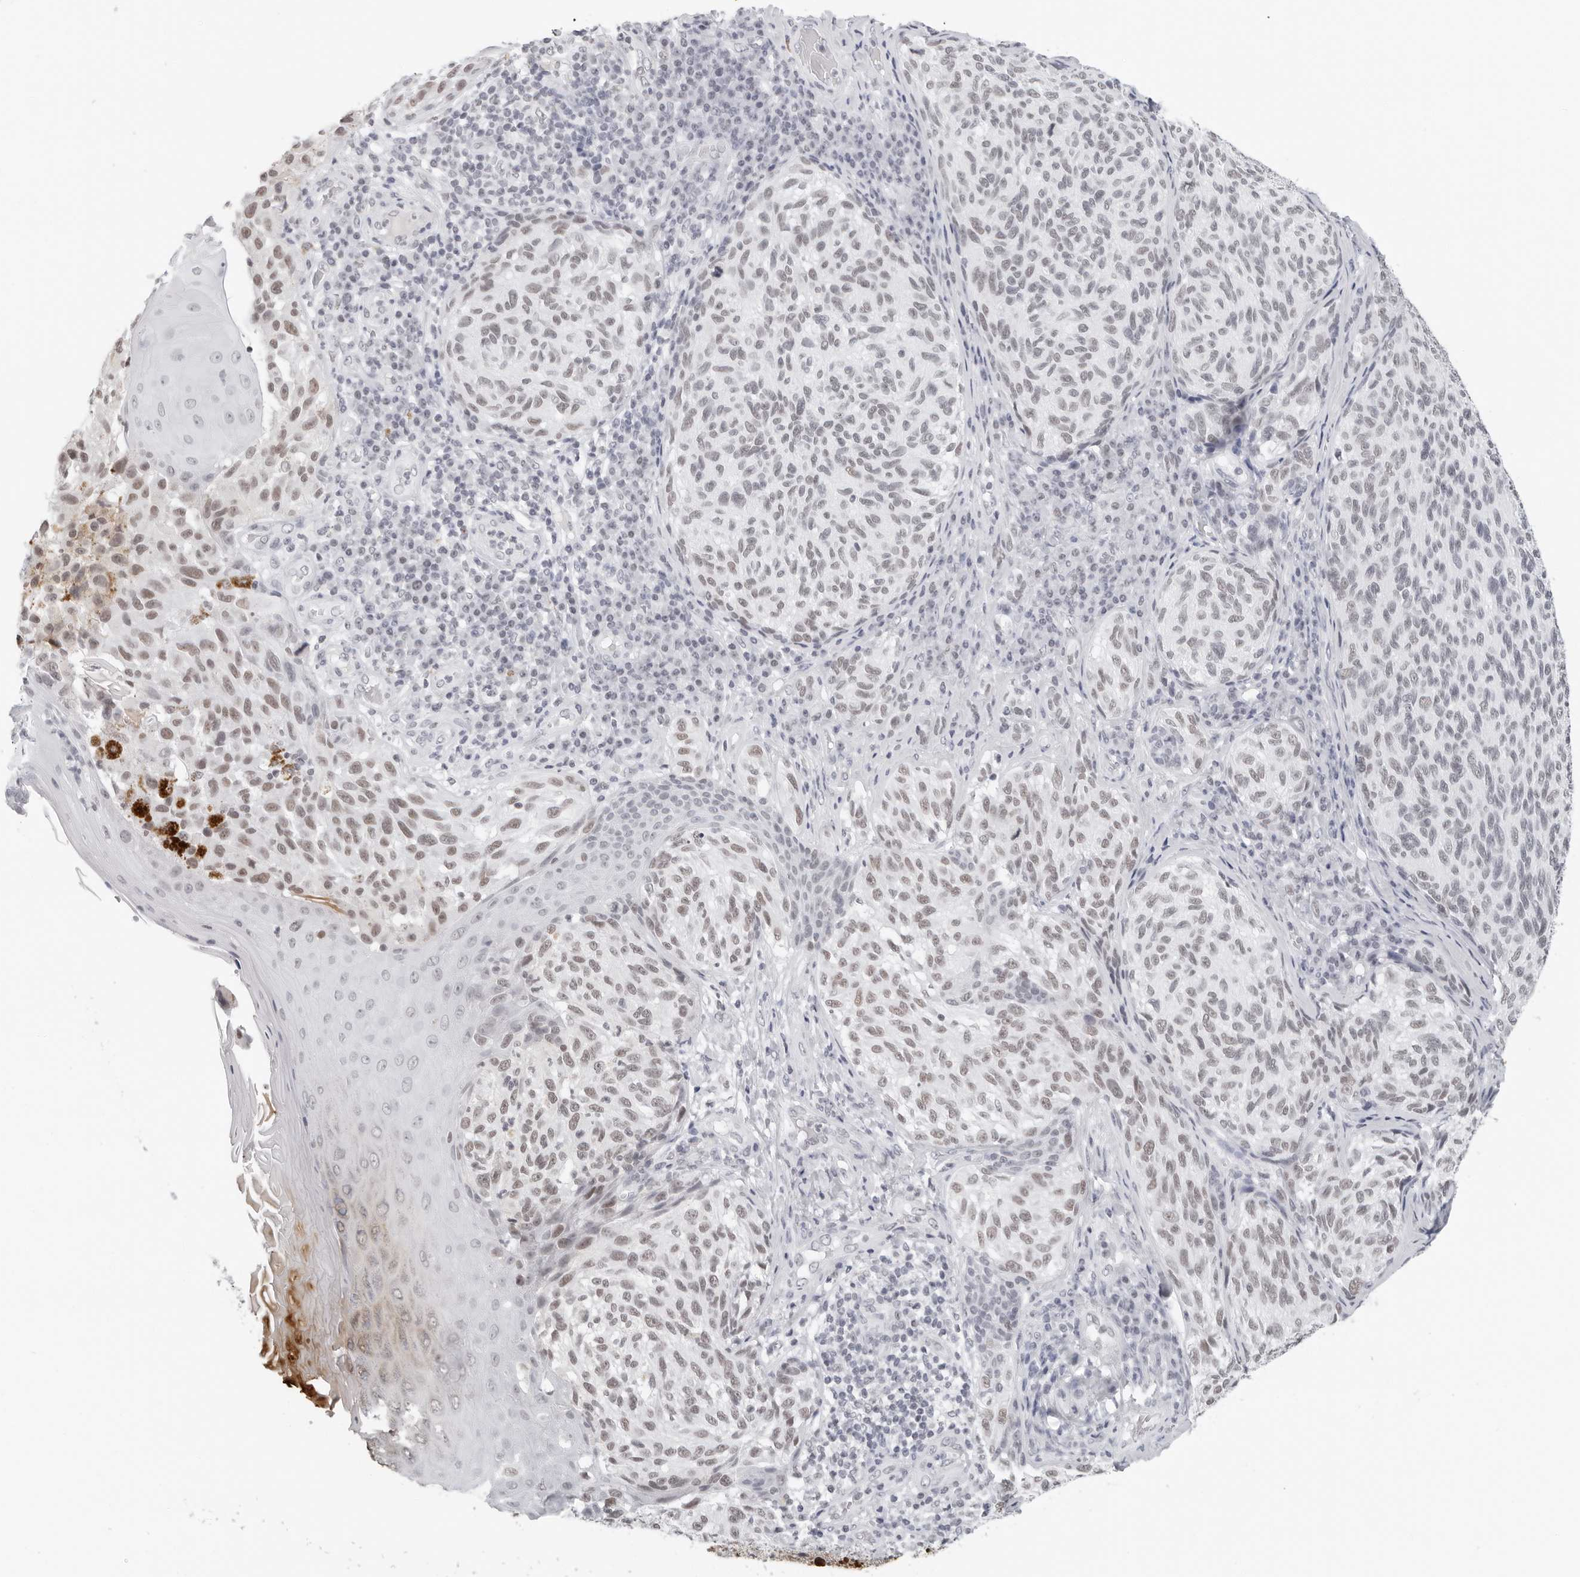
{"staining": {"intensity": "weak", "quantity": ">75%", "location": "cytoplasmic/membranous,nuclear"}, "tissue": "melanoma", "cell_type": "Tumor cells", "image_type": "cancer", "snomed": [{"axis": "morphology", "description": "Malignant melanoma, NOS"}, {"axis": "topography", "description": "Skin"}], "caption": "Immunohistochemical staining of malignant melanoma exhibits weak cytoplasmic/membranous and nuclear protein staining in approximately >75% of tumor cells.", "gene": "FLG2", "patient": {"sex": "female", "age": 73}}